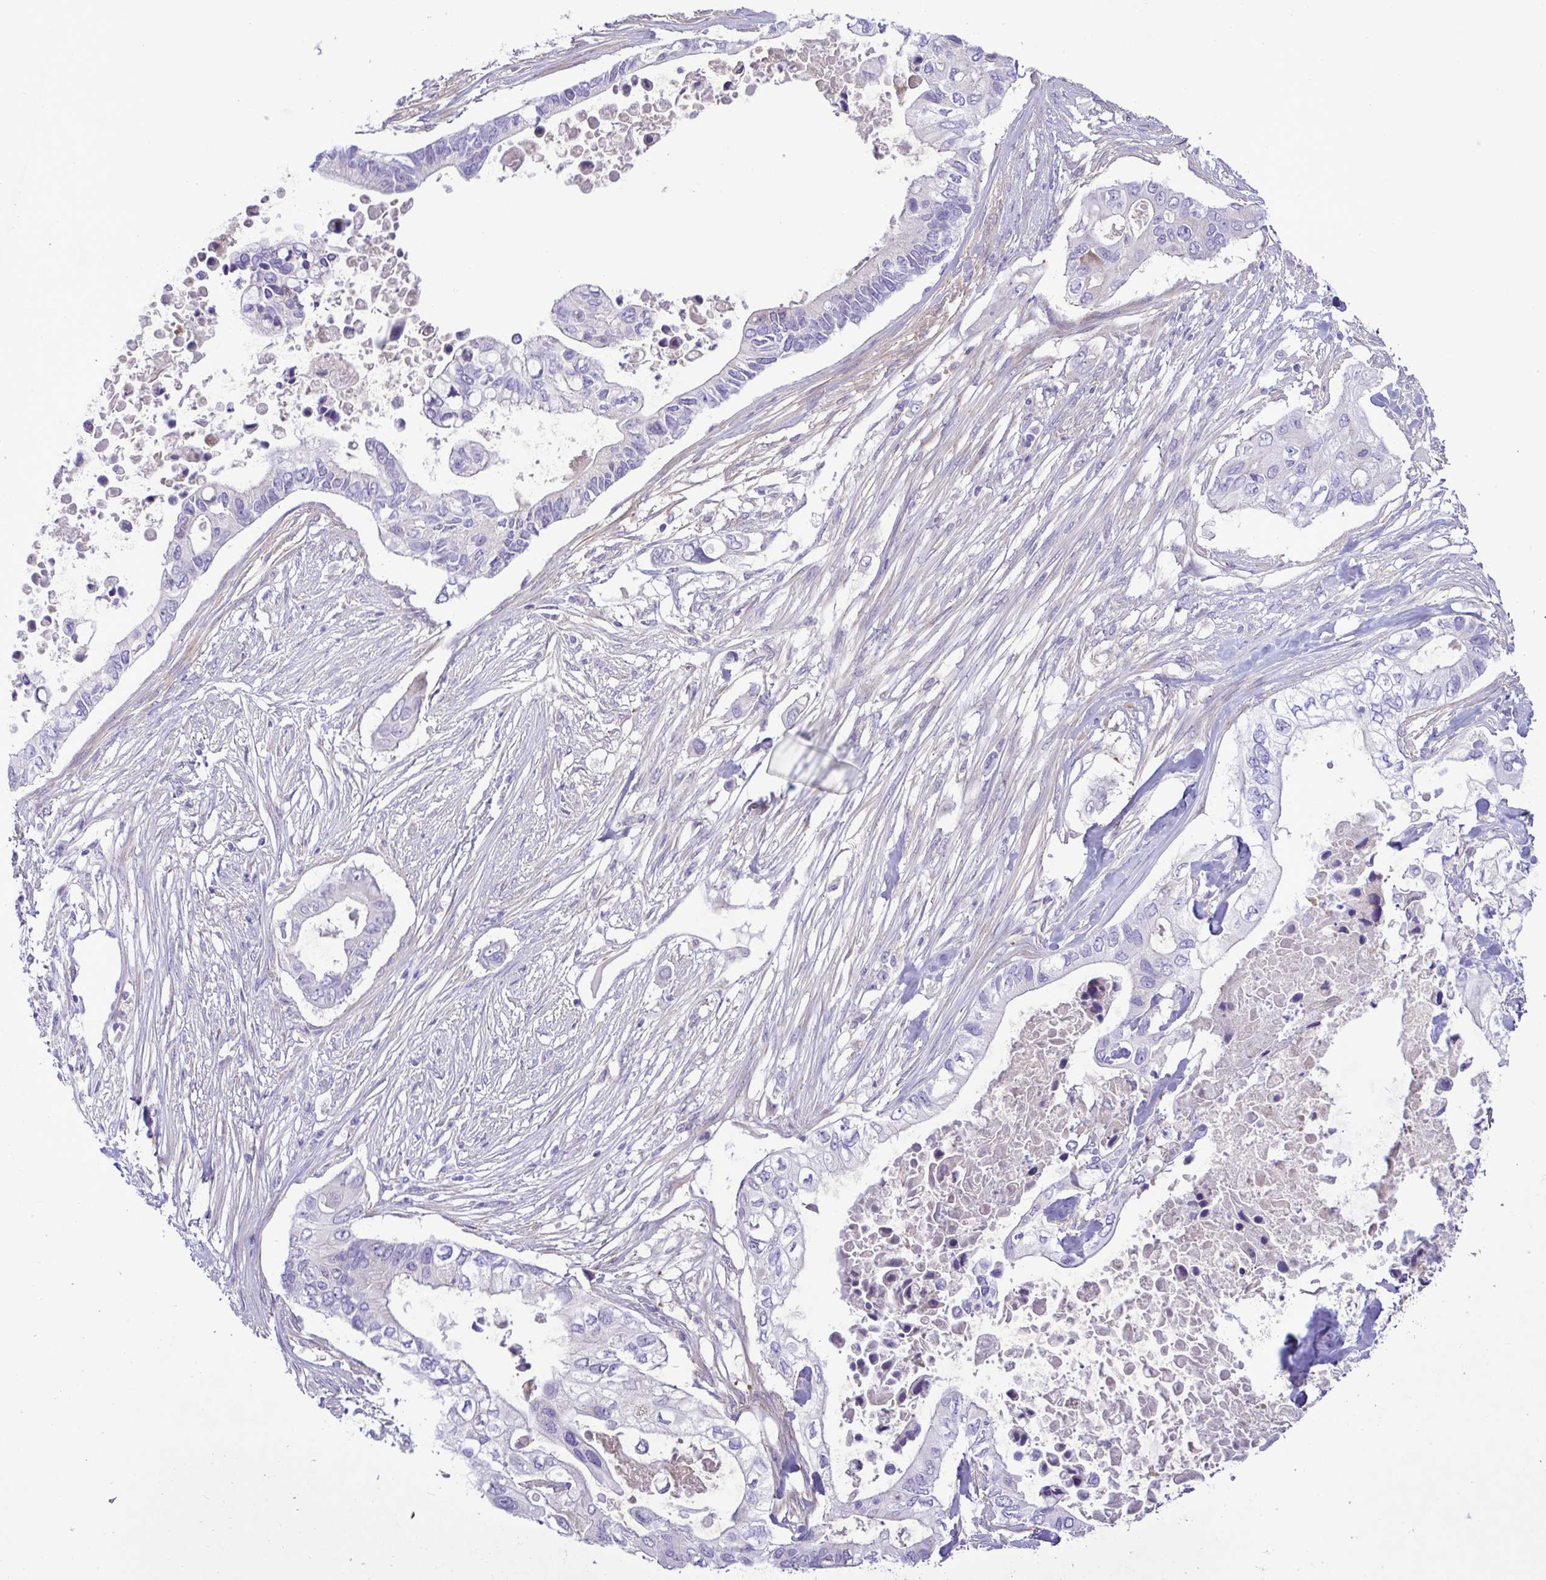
{"staining": {"intensity": "negative", "quantity": "none", "location": "none"}, "tissue": "pancreatic cancer", "cell_type": "Tumor cells", "image_type": "cancer", "snomed": [{"axis": "morphology", "description": "Adenocarcinoma, NOS"}, {"axis": "topography", "description": "Pancreas"}], "caption": "Immunohistochemistry (IHC) histopathology image of neoplastic tissue: pancreatic cancer stained with DAB (3,3'-diaminobenzidine) demonstrates no significant protein expression in tumor cells. Nuclei are stained in blue.", "gene": "FAM86B1", "patient": {"sex": "female", "age": 63}}